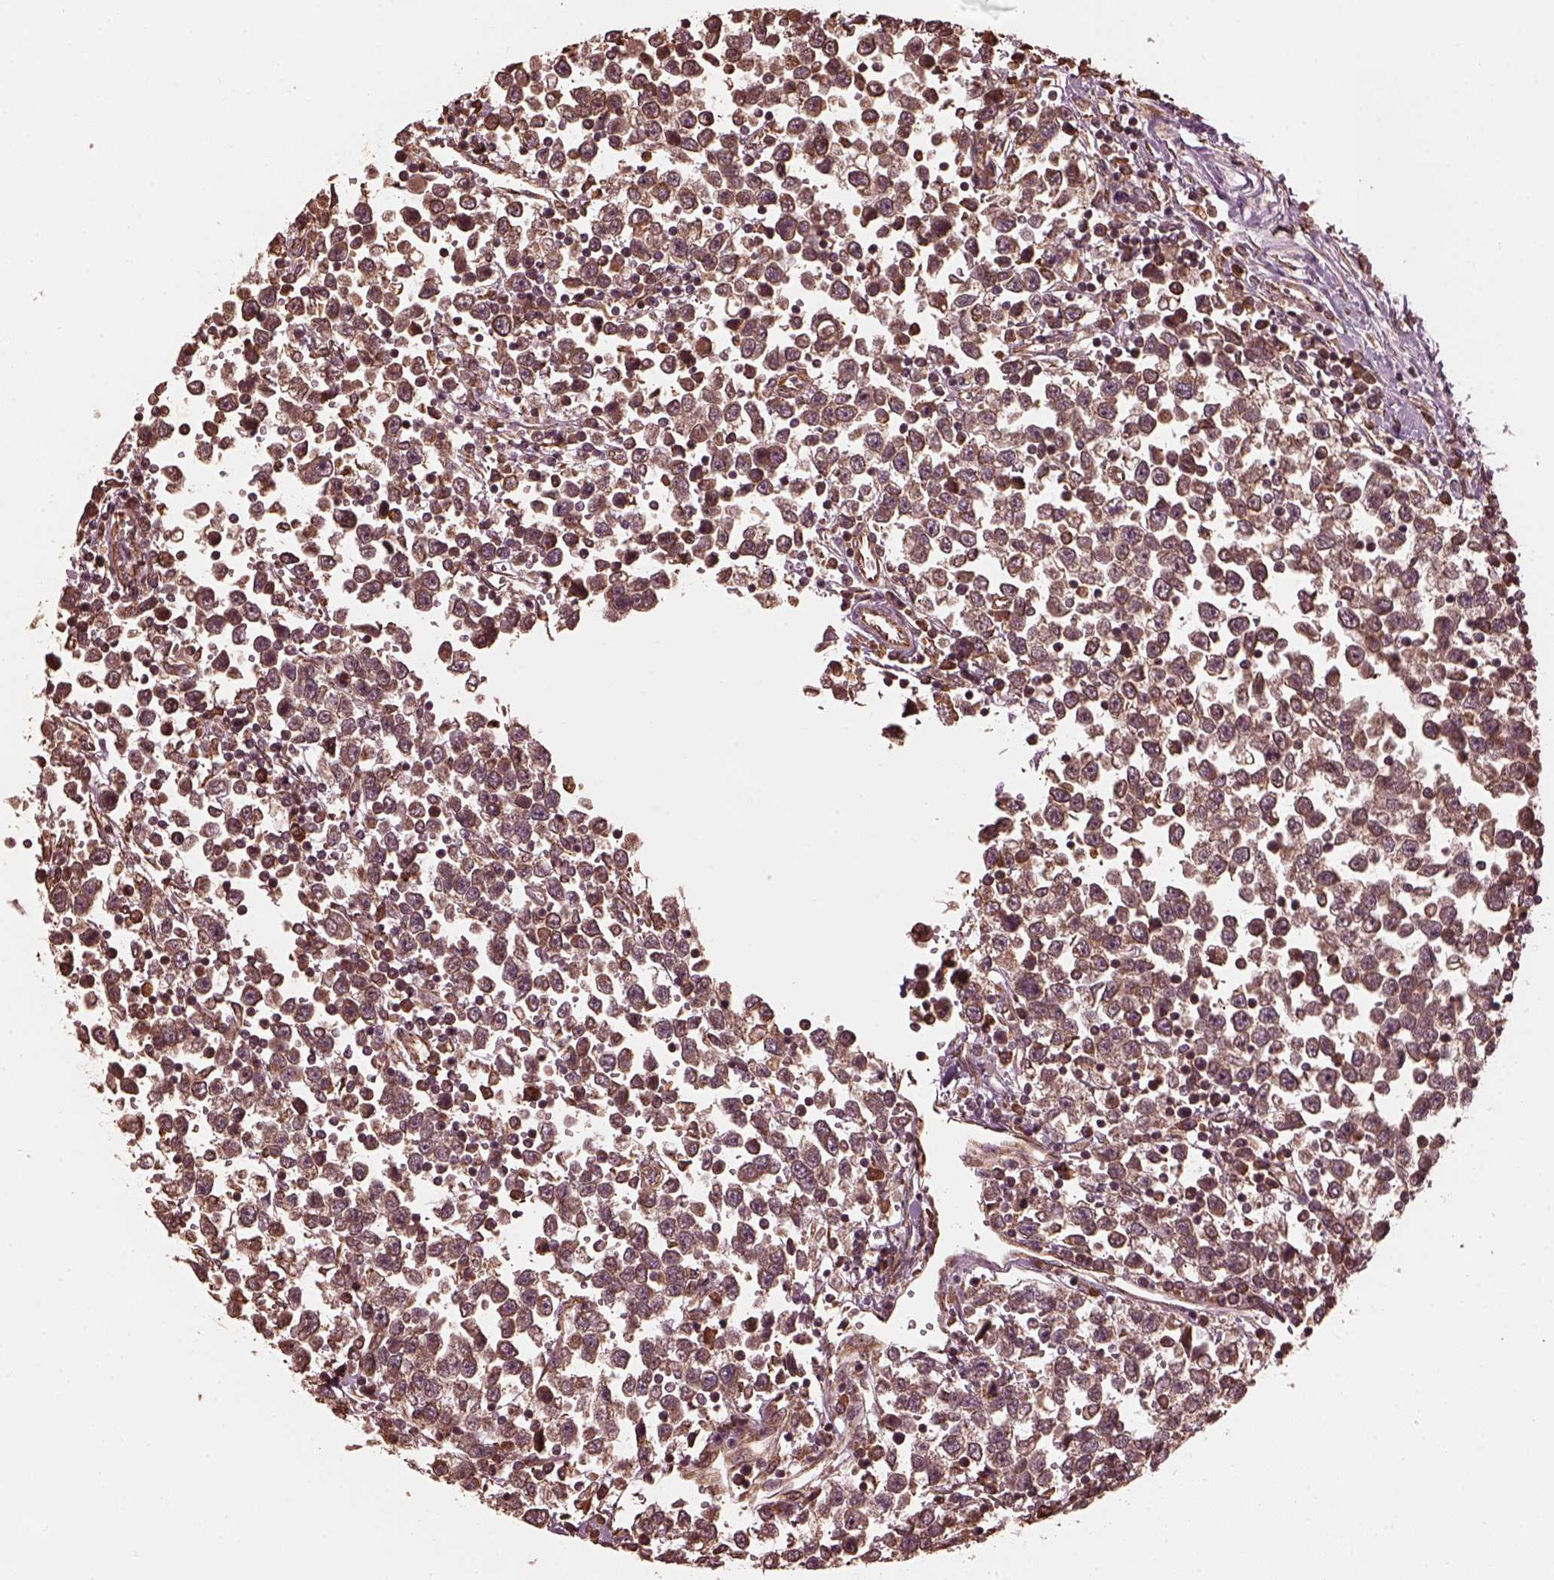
{"staining": {"intensity": "moderate", "quantity": ">75%", "location": "cytoplasmic/membranous"}, "tissue": "testis cancer", "cell_type": "Tumor cells", "image_type": "cancer", "snomed": [{"axis": "morphology", "description": "Seminoma, NOS"}, {"axis": "topography", "description": "Testis"}], "caption": "High-power microscopy captured an immunohistochemistry (IHC) micrograph of testis seminoma, revealing moderate cytoplasmic/membranous positivity in about >75% of tumor cells.", "gene": "ZNF292", "patient": {"sex": "male", "age": 34}}